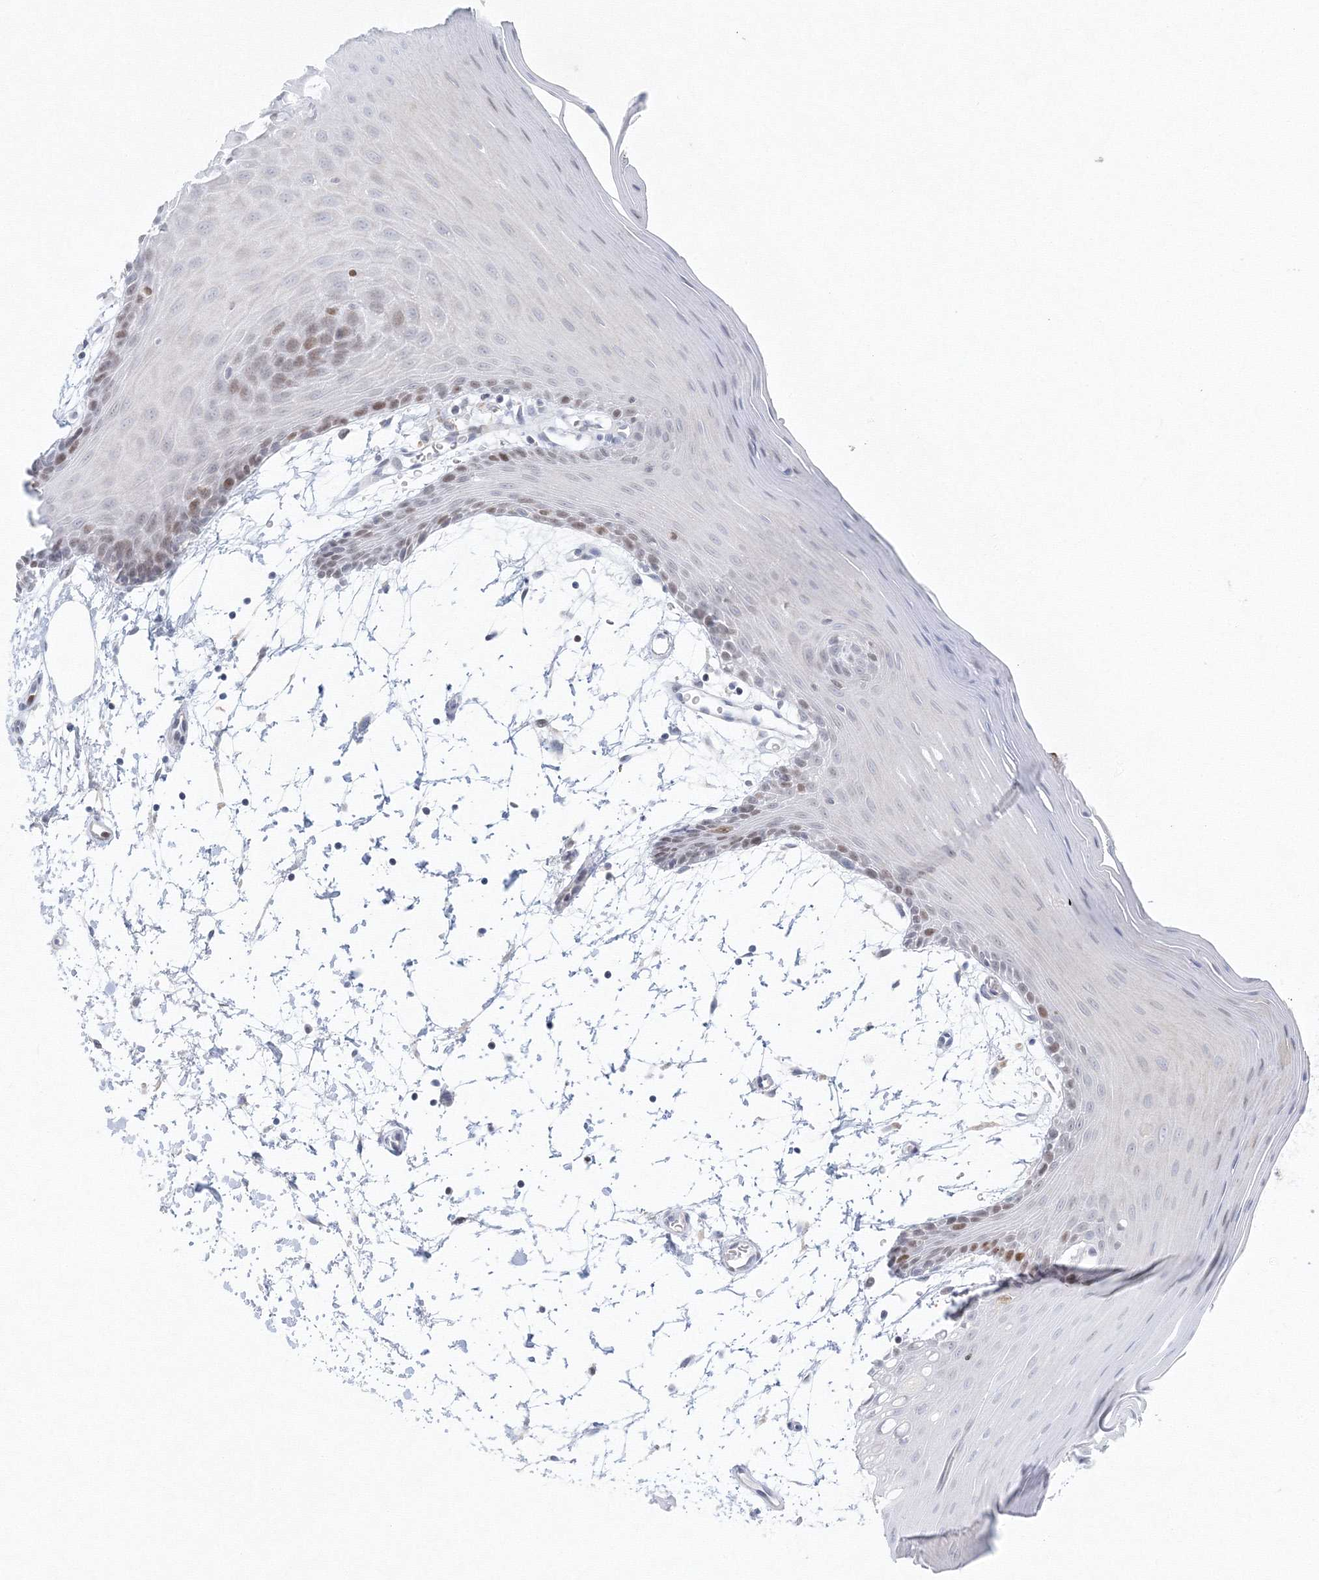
{"staining": {"intensity": "moderate", "quantity": "<25%", "location": "nuclear"}, "tissue": "oral mucosa", "cell_type": "Squamous epithelial cells", "image_type": "normal", "snomed": [{"axis": "morphology", "description": "Normal tissue, NOS"}, {"axis": "topography", "description": "Skeletal muscle"}, {"axis": "topography", "description": "Oral tissue"}, {"axis": "topography", "description": "Salivary gland"}, {"axis": "topography", "description": "Peripheral nerve tissue"}], "caption": "Protein expression by immunohistochemistry (IHC) shows moderate nuclear positivity in approximately <25% of squamous epithelial cells in benign oral mucosa.", "gene": "KIF4A", "patient": {"sex": "male", "age": 54}}